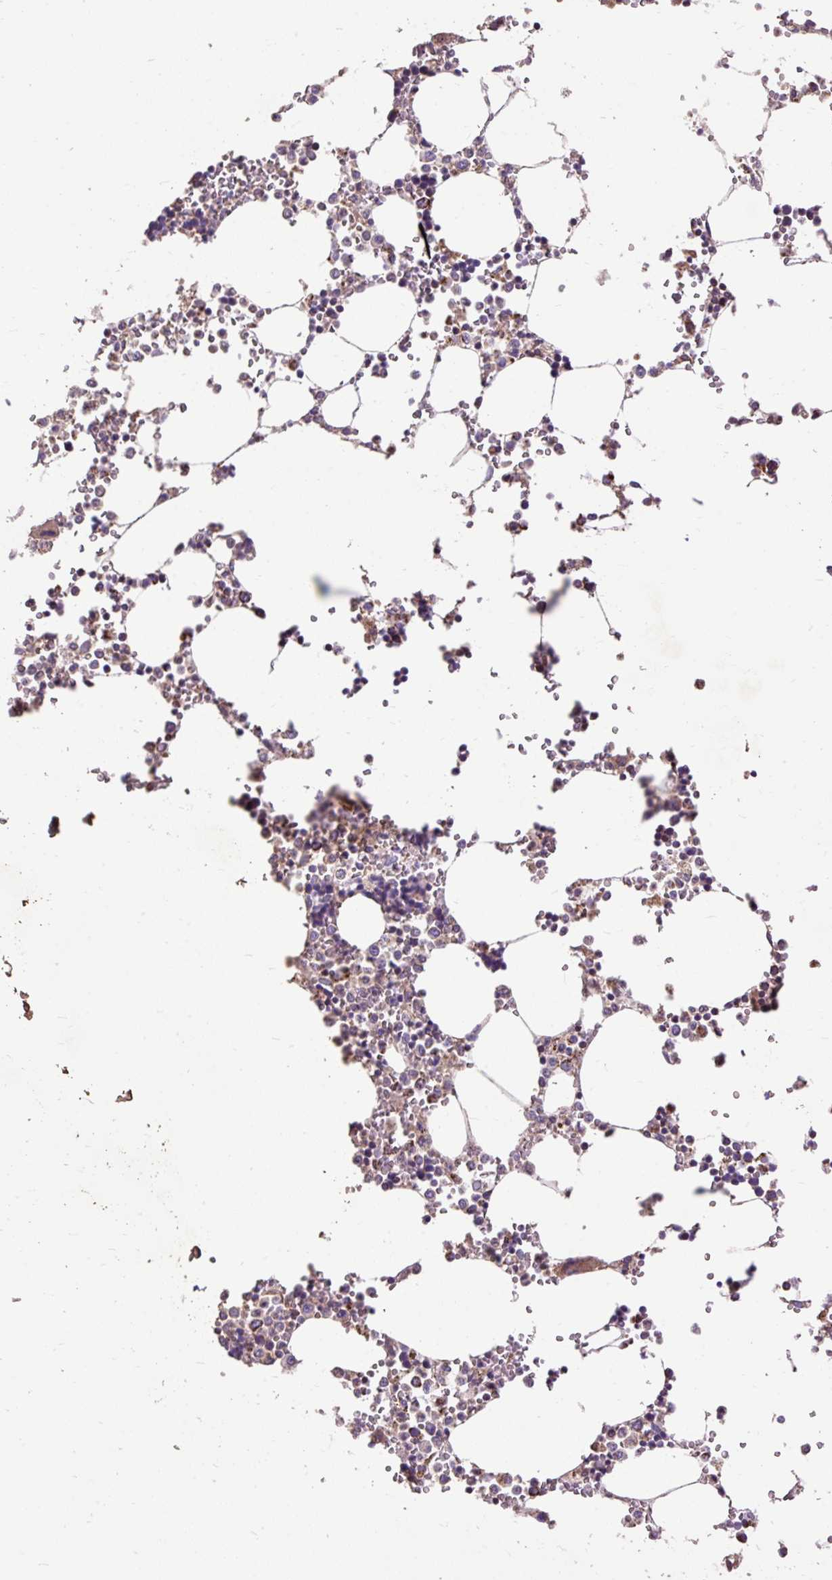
{"staining": {"intensity": "strong", "quantity": "<25%", "location": "cytoplasmic/membranous"}, "tissue": "bone marrow", "cell_type": "Hematopoietic cells", "image_type": "normal", "snomed": [{"axis": "morphology", "description": "Normal tissue, NOS"}, {"axis": "topography", "description": "Bone marrow"}], "caption": "Hematopoietic cells display medium levels of strong cytoplasmic/membranous expression in about <25% of cells in unremarkable bone marrow.", "gene": "TOMM40", "patient": {"sex": "male", "age": 64}}